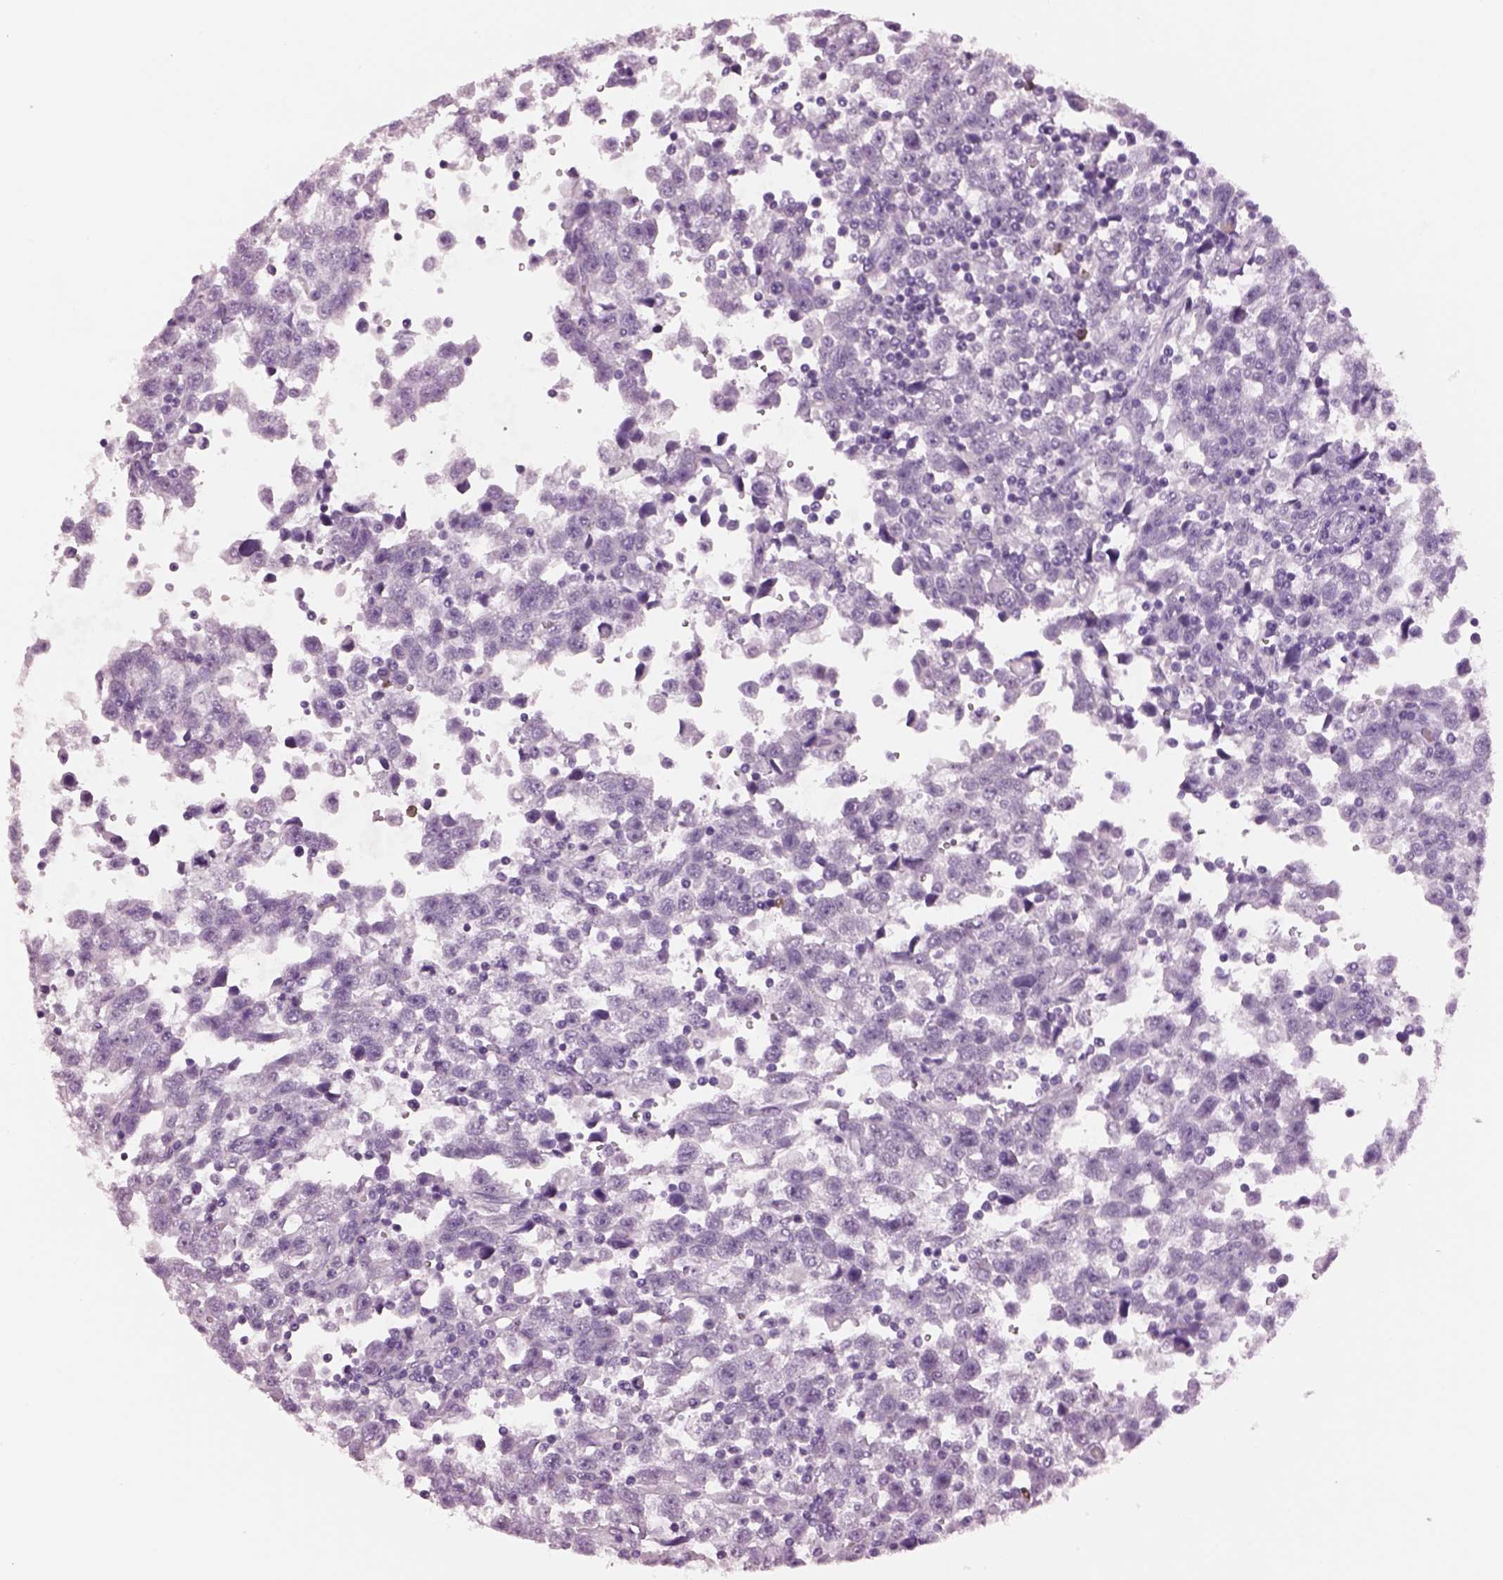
{"staining": {"intensity": "negative", "quantity": "none", "location": "none"}, "tissue": "testis cancer", "cell_type": "Tumor cells", "image_type": "cancer", "snomed": [{"axis": "morphology", "description": "Seminoma, NOS"}, {"axis": "topography", "description": "Testis"}], "caption": "Micrograph shows no protein staining in tumor cells of testis seminoma tissue.", "gene": "ACOD1", "patient": {"sex": "male", "age": 34}}